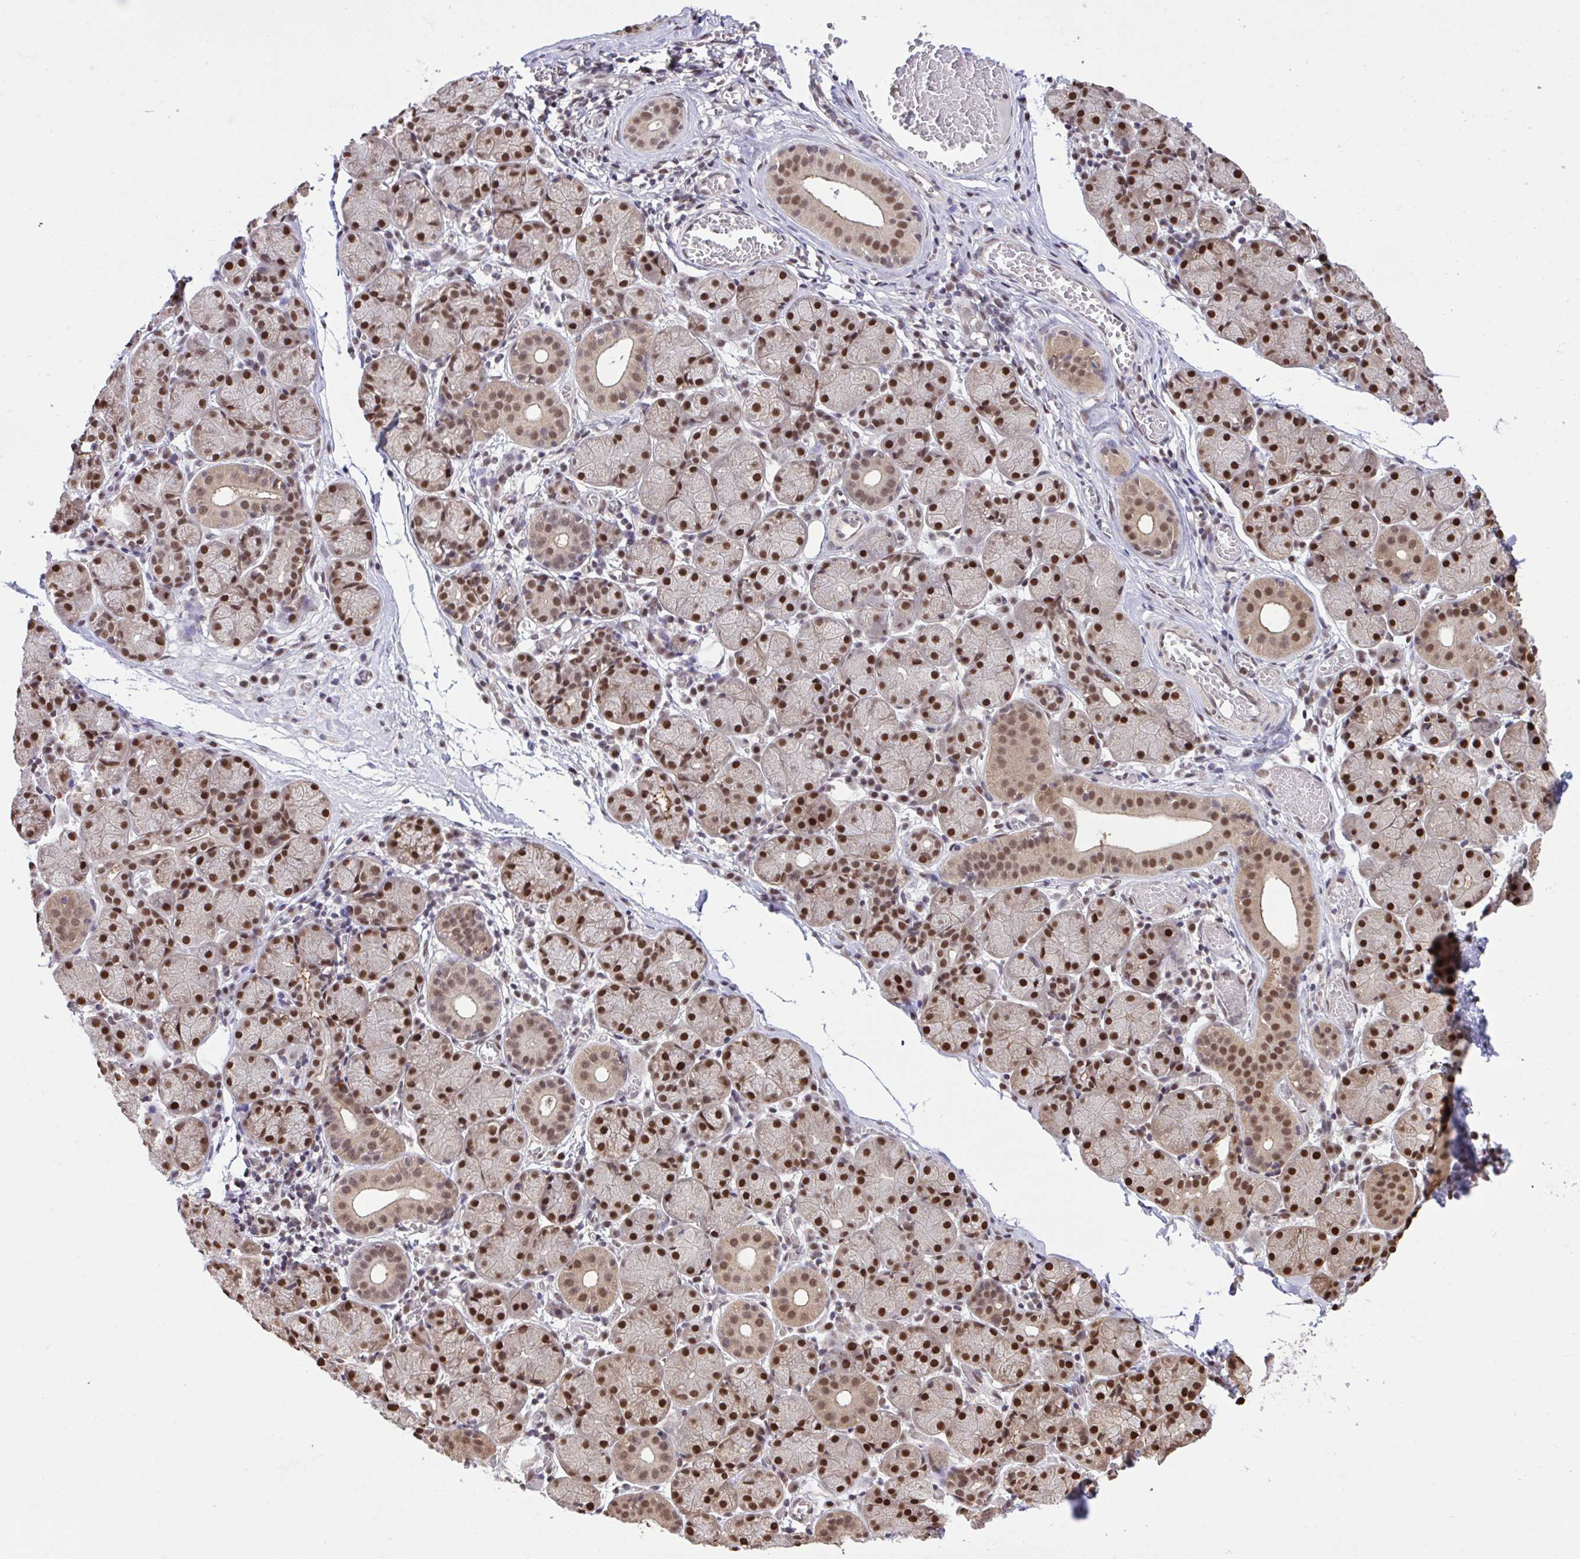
{"staining": {"intensity": "strong", "quantity": ">75%", "location": "cytoplasmic/membranous,nuclear"}, "tissue": "salivary gland", "cell_type": "Glandular cells", "image_type": "normal", "snomed": [{"axis": "morphology", "description": "Normal tissue, NOS"}, {"axis": "topography", "description": "Salivary gland"}], "caption": "This is an image of immunohistochemistry staining of normal salivary gland, which shows strong positivity in the cytoplasmic/membranous,nuclear of glandular cells.", "gene": "GLIS3", "patient": {"sex": "female", "age": 24}}